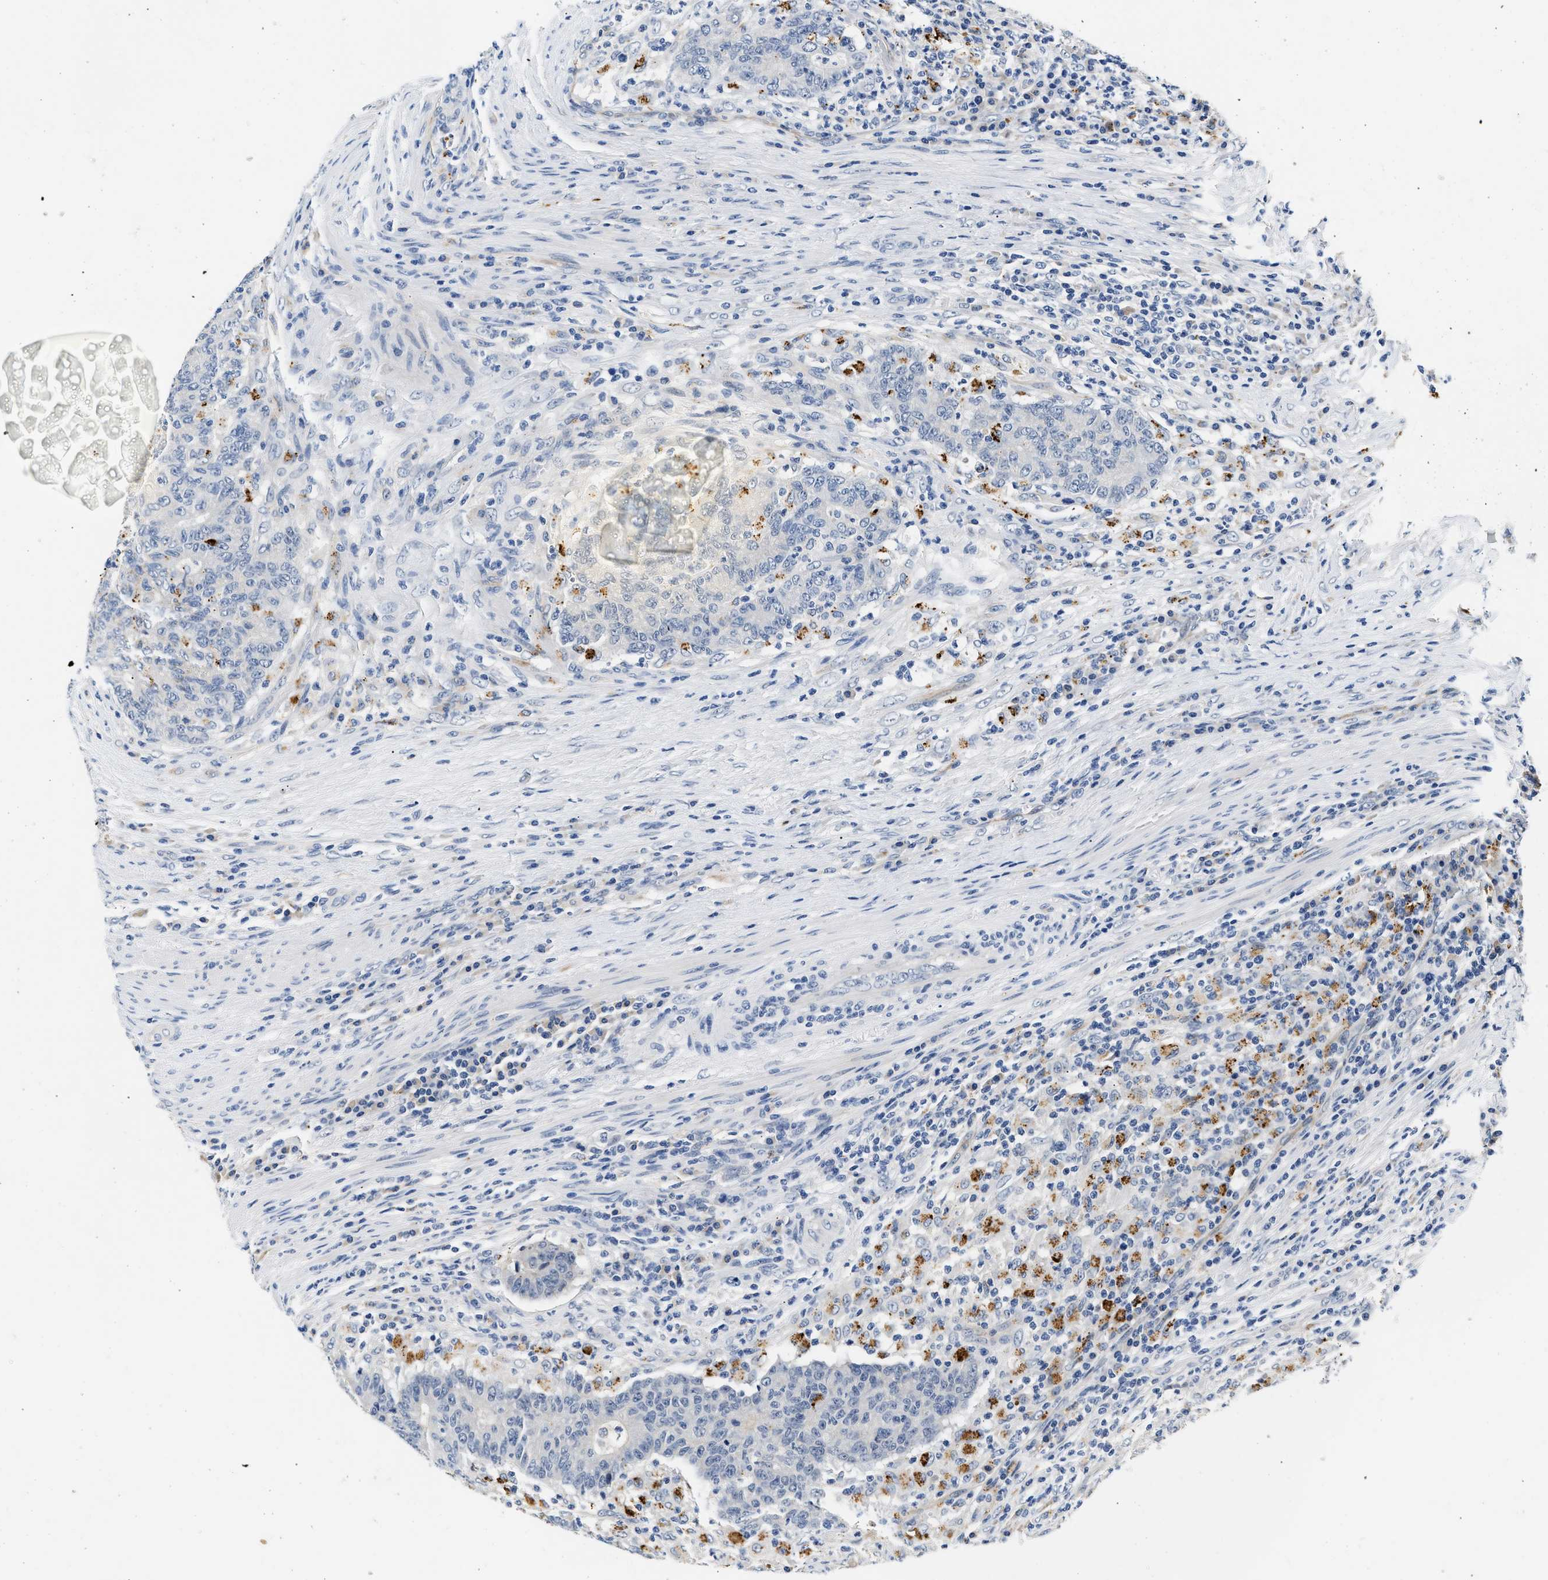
{"staining": {"intensity": "negative", "quantity": "none", "location": "none"}, "tissue": "colorectal cancer", "cell_type": "Tumor cells", "image_type": "cancer", "snomed": [{"axis": "morphology", "description": "Normal tissue, NOS"}, {"axis": "morphology", "description": "Adenocarcinoma, NOS"}, {"axis": "topography", "description": "Colon"}], "caption": "Photomicrograph shows no significant protein expression in tumor cells of colorectal cancer. The staining is performed using DAB (3,3'-diaminobenzidine) brown chromogen with nuclei counter-stained in using hematoxylin.", "gene": "MED22", "patient": {"sex": "female", "age": 75}}